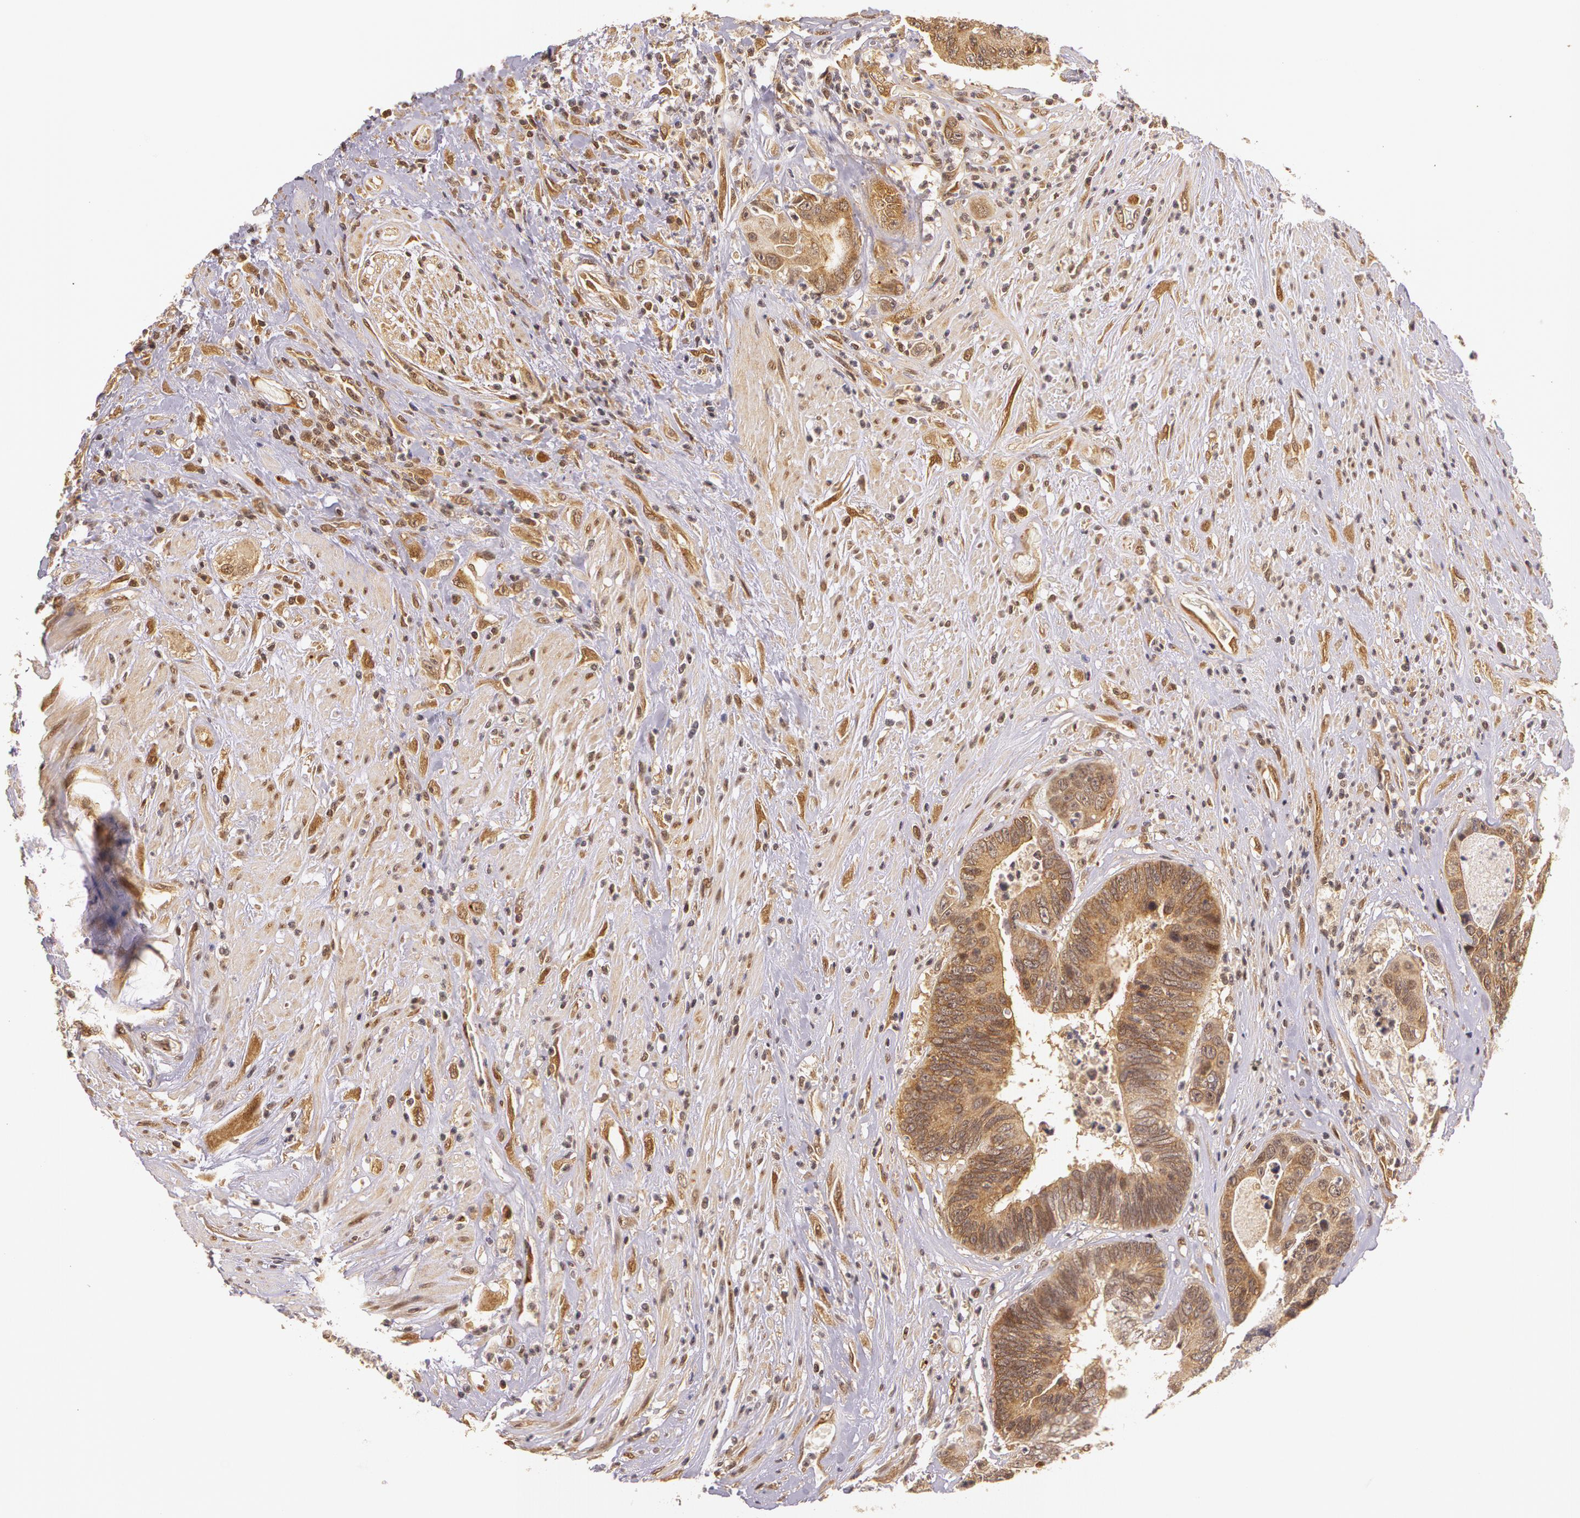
{"staining": {"intensity": "moderate", "quantity": ">75%", "location": "cytoplasmic/membranous"}, "tissue": "colorectal cancer", "cell_type": "Tumor cells", "image_type": "cancer", "snomed": [{"axis": "morphology", "description": "Adenocarcinoma, NOS"}, {"axis": "topography", "description": "Rectum"}], "caption": "The micrograph reveals immunohistochemical staining of colorectal cancer (adenocarcinoma). There is moderate cytoplasmic/membranous expression is seen in approximately >75% of tumor cells.", "gene": "ASCC2", "patient": {"sex": "female", "age": 65}}